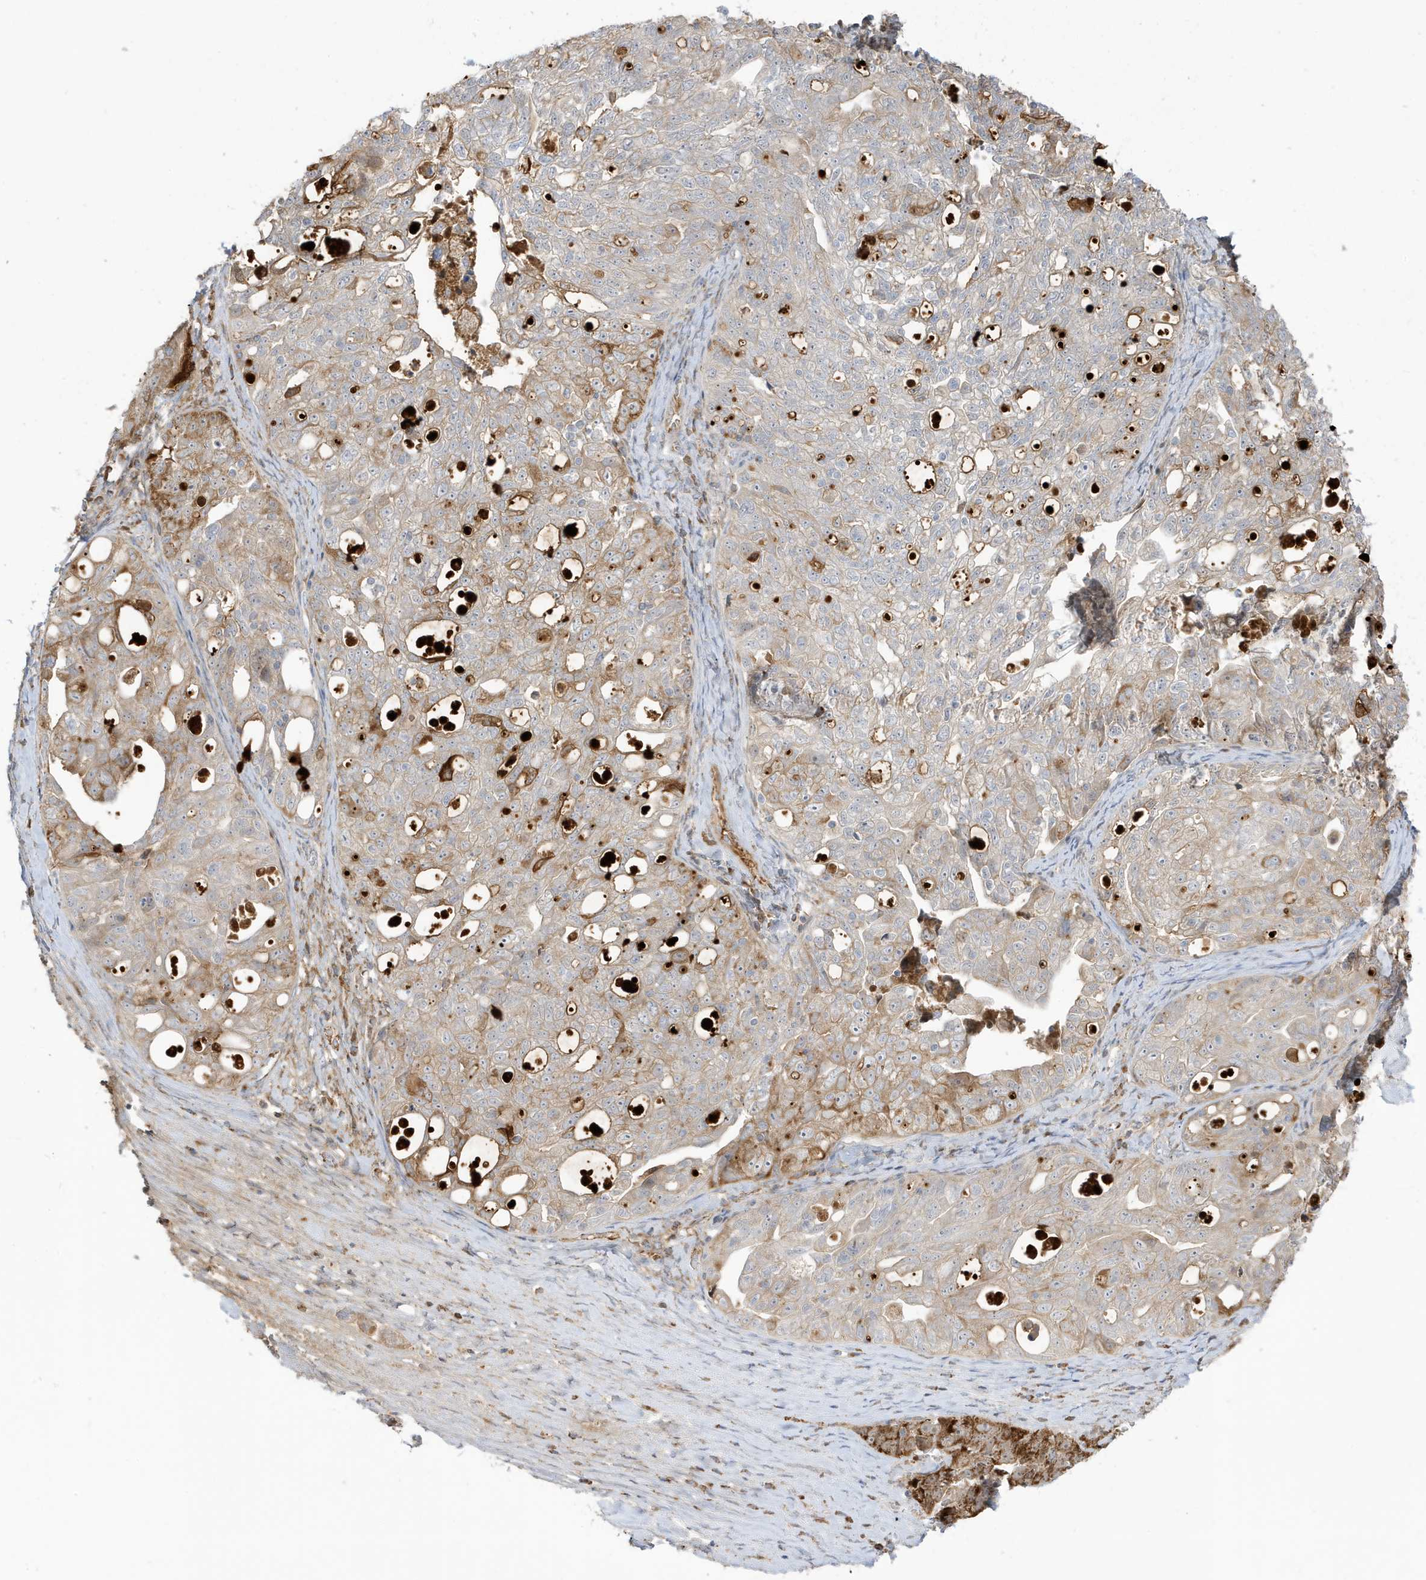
{"staining": {"intensity": "moderate", "quantity": "<25%", "location": "cytoplasmic/membranous"}, "tissue": "ovarian cancer", "cell_type": "Tumor cells", "image_type": "cancer", "snomed": [{"axis": "morphology", "description": "Carcinoma, NOS"}, {"axis": "morphology", "description": "Cystadenocarcinoma, serous, NOS"}, {"axis": "topography", "description": "Ovary"}], "caption": "Immunohistochemical staining of human ovarian cancer reveals low levels of moderate cytoplasmic/membranous positivity in approximately <25% of tumor cells.", "gene": "IFT57", "patient": {"sex": "female", "age": 69}}